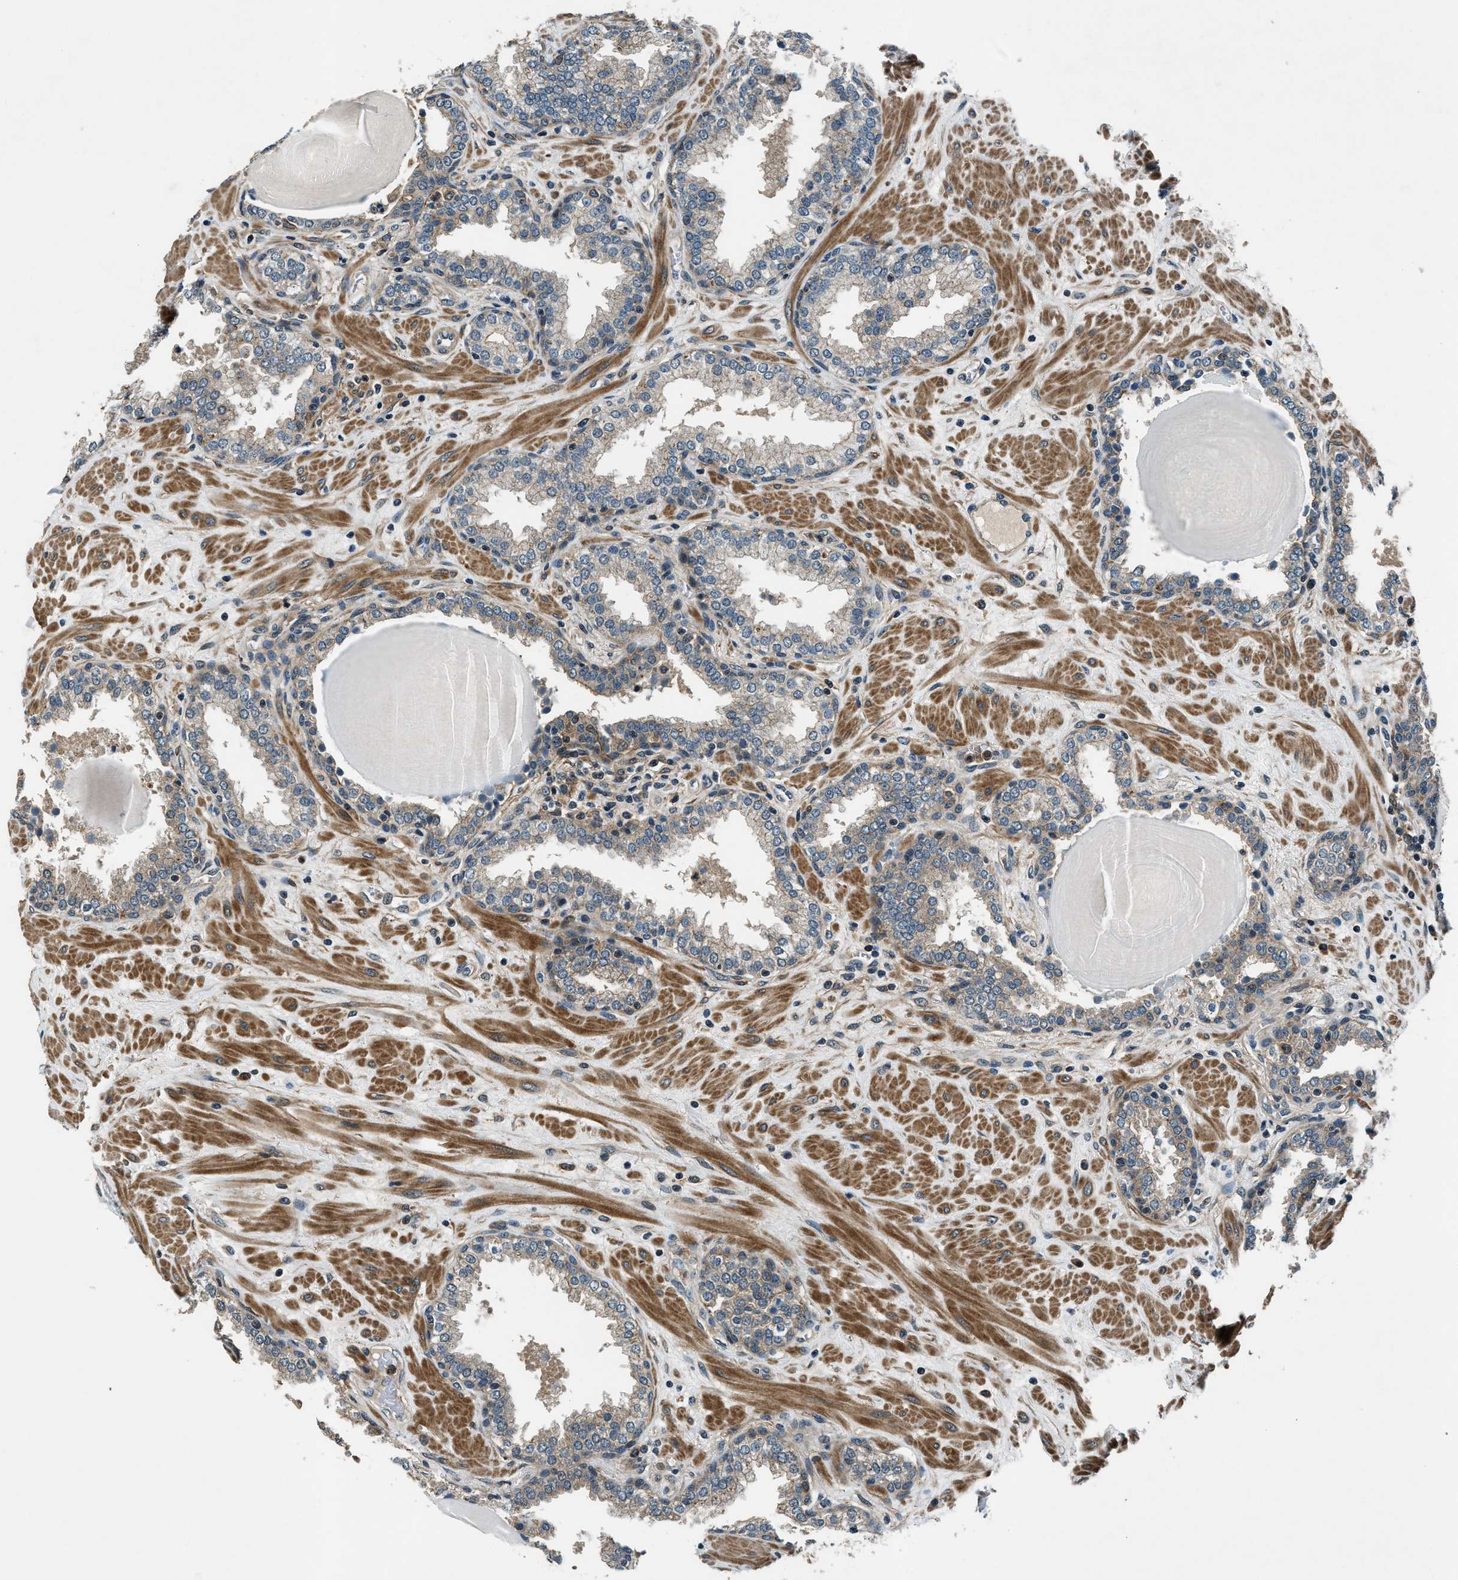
{"staining": {"intensity": "weak", "quantity": "<25%", "location": "cytoplasmic/membranous"}, "tissue": "prostate", "cell_type": "Glandular cells", "image_type": "normal", "snomed": [{"axis": "morphology", "description": "Normal tissue, NOS"}, {"axis": "topography", "description": "Prostate"}], "caption": "Glandular cells show no significant positivity in normal prostate.", "gene": "ARHGEF11", "patient": {"sex": "male", "age": 51}}